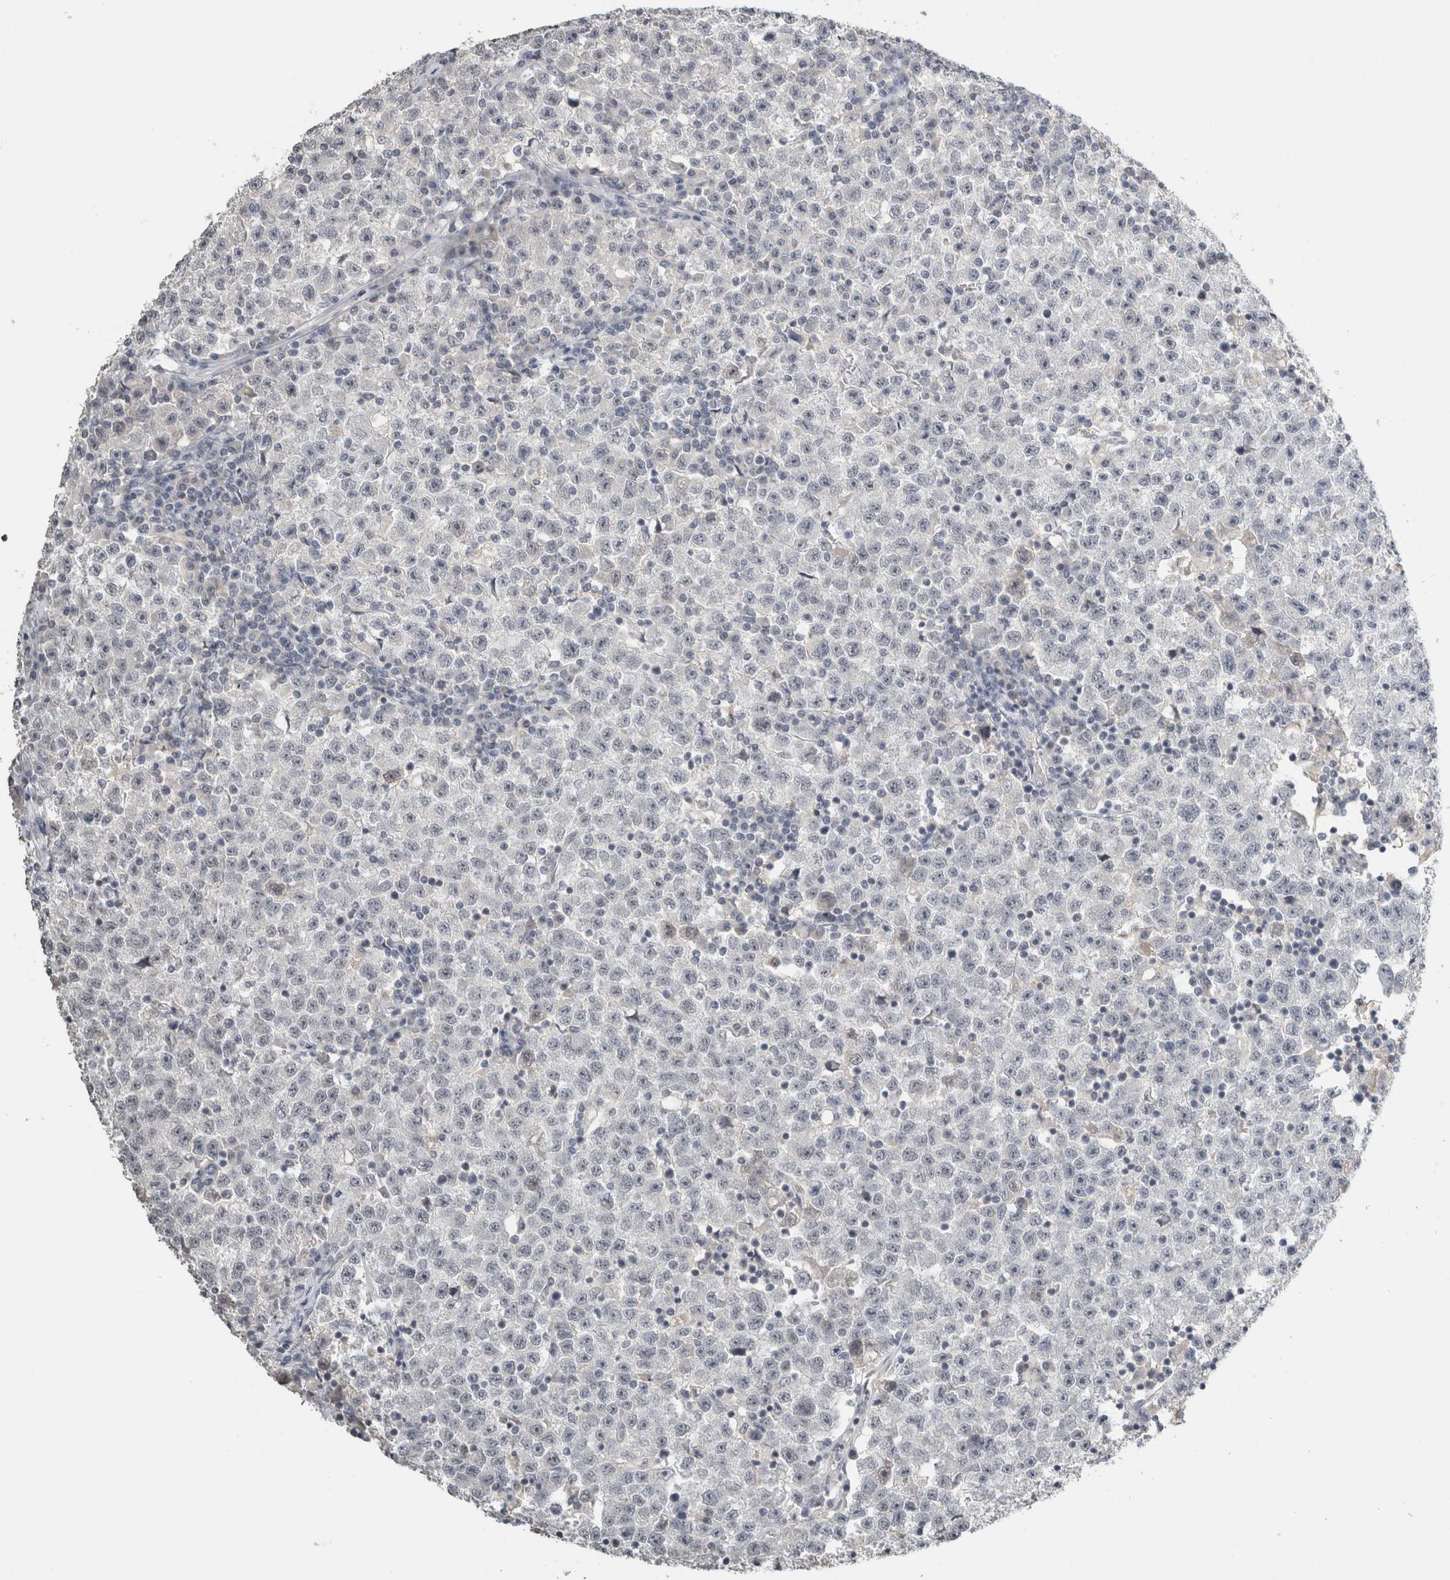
{"staining": {"intensity": "negative", "quantity": "none", "location": "none"}, "tissue": "testis cancer", "cell_type": "Tumor cells", "image_type": "cancer", "snomed": [{"axis": "morphology", "description": "Seminoma, NOS"}, {"axis": "topography", "description": "Testis"}], "caption": "DAB (3,3'-diaminobenzidine) immunohistochemical staining of human testis seminoma exhibits no significant expression in tumor cells. Nuclei are stained in blue.", "gene": "CRAT", "patient": {"sex": "male", "age": 22}}